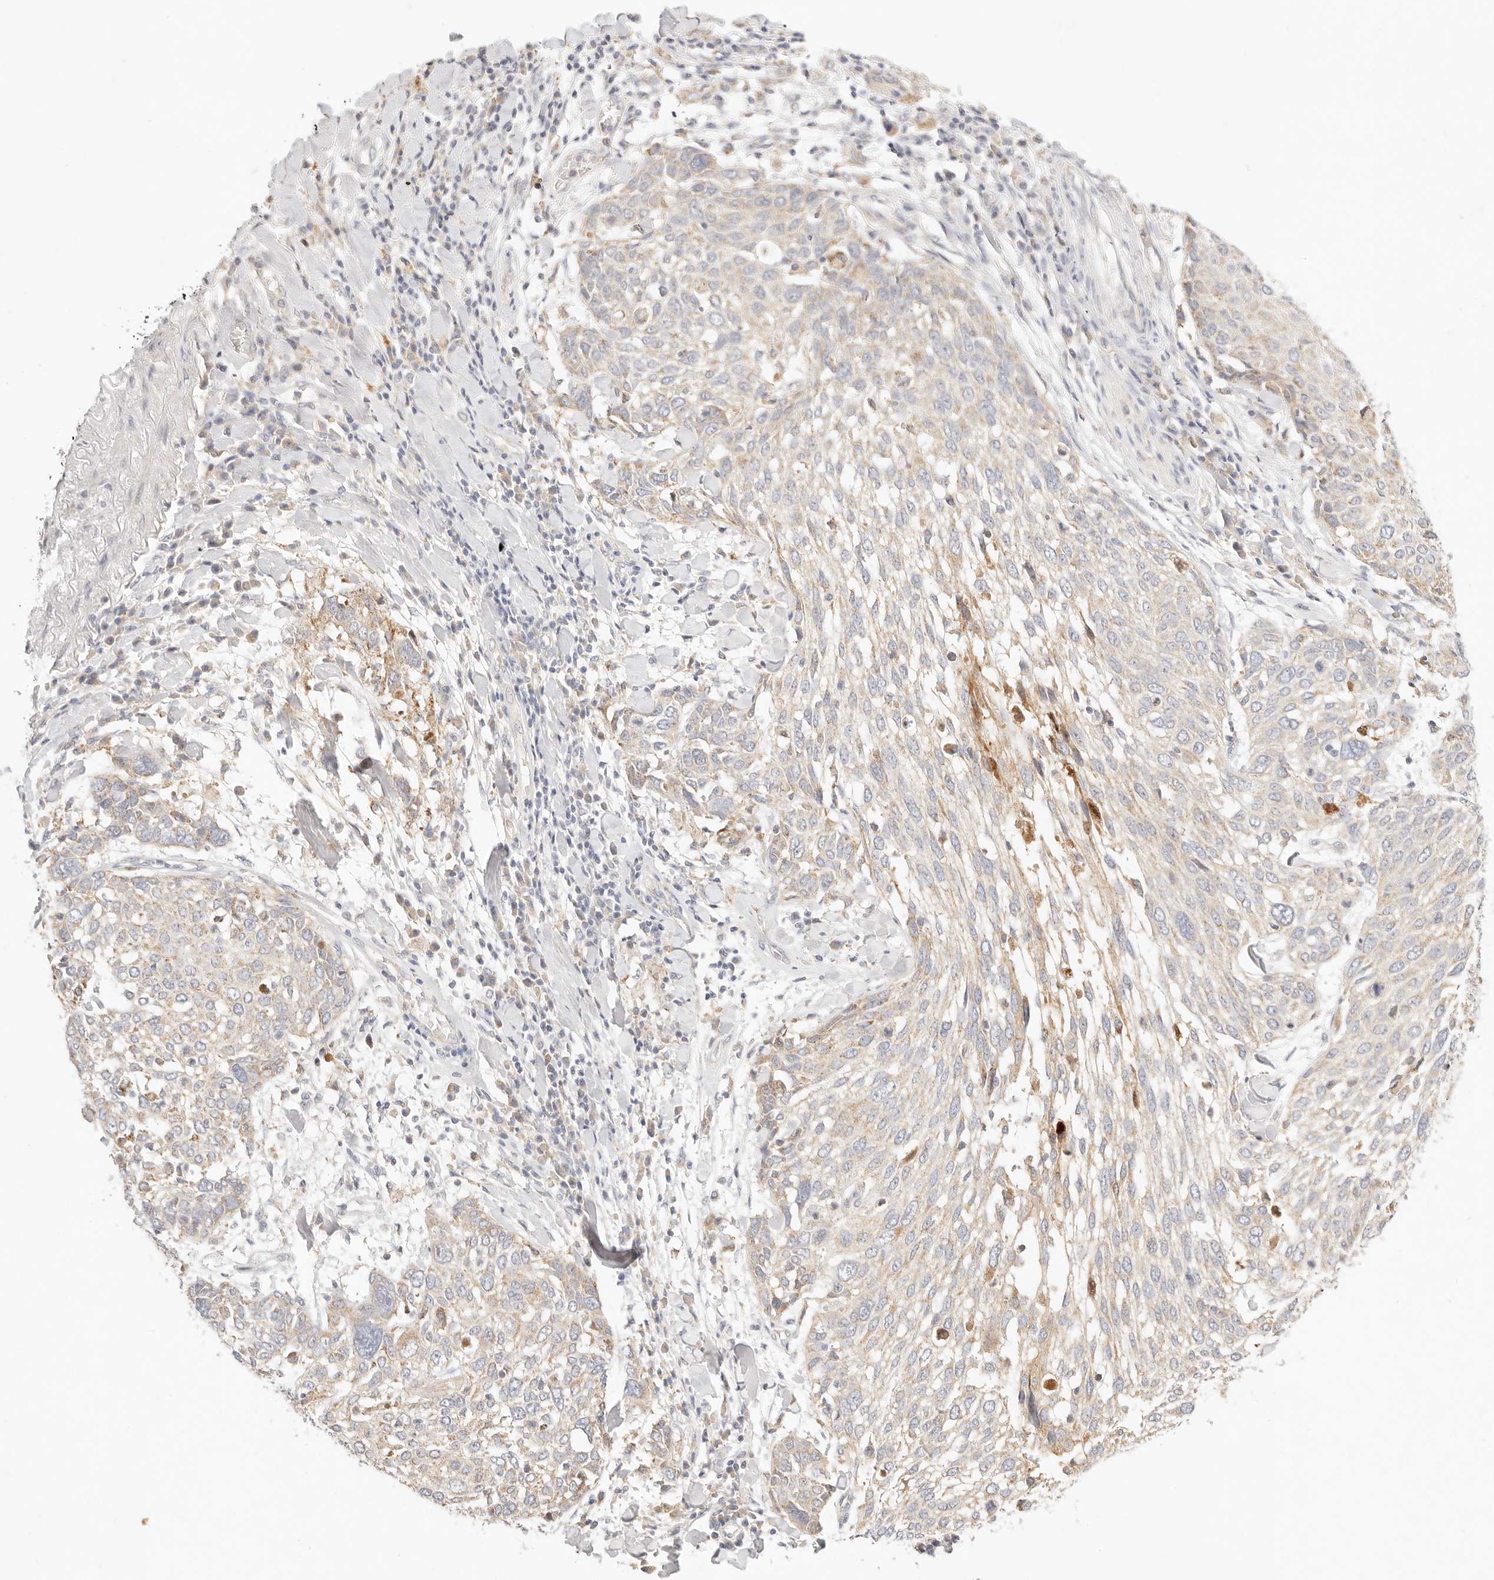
{"staining": {"intensity": "weak", "quantity": "<25%", "location": "cytoplasmic/membranous"}, "tissue": "lung cancer", "cell_type": "Tumor cells", "image_type": "cancer", "snomed": [{"axis": "morphology", "description": "Squamous cell carcinoma, NOS"}, {"axis": "topography", "description": "Lung"}], "caption": "DAB (3,3'-diaminobenzidine) immunohistochemical staining of human lung squamous cell carcinoma shows no significant staining in tumor cells. (Immunohistochemistry (ihc), brightfield microscopy, high magnification).", "gene": "ACOX1", "patient": {"sex": "male", "age": 65}}